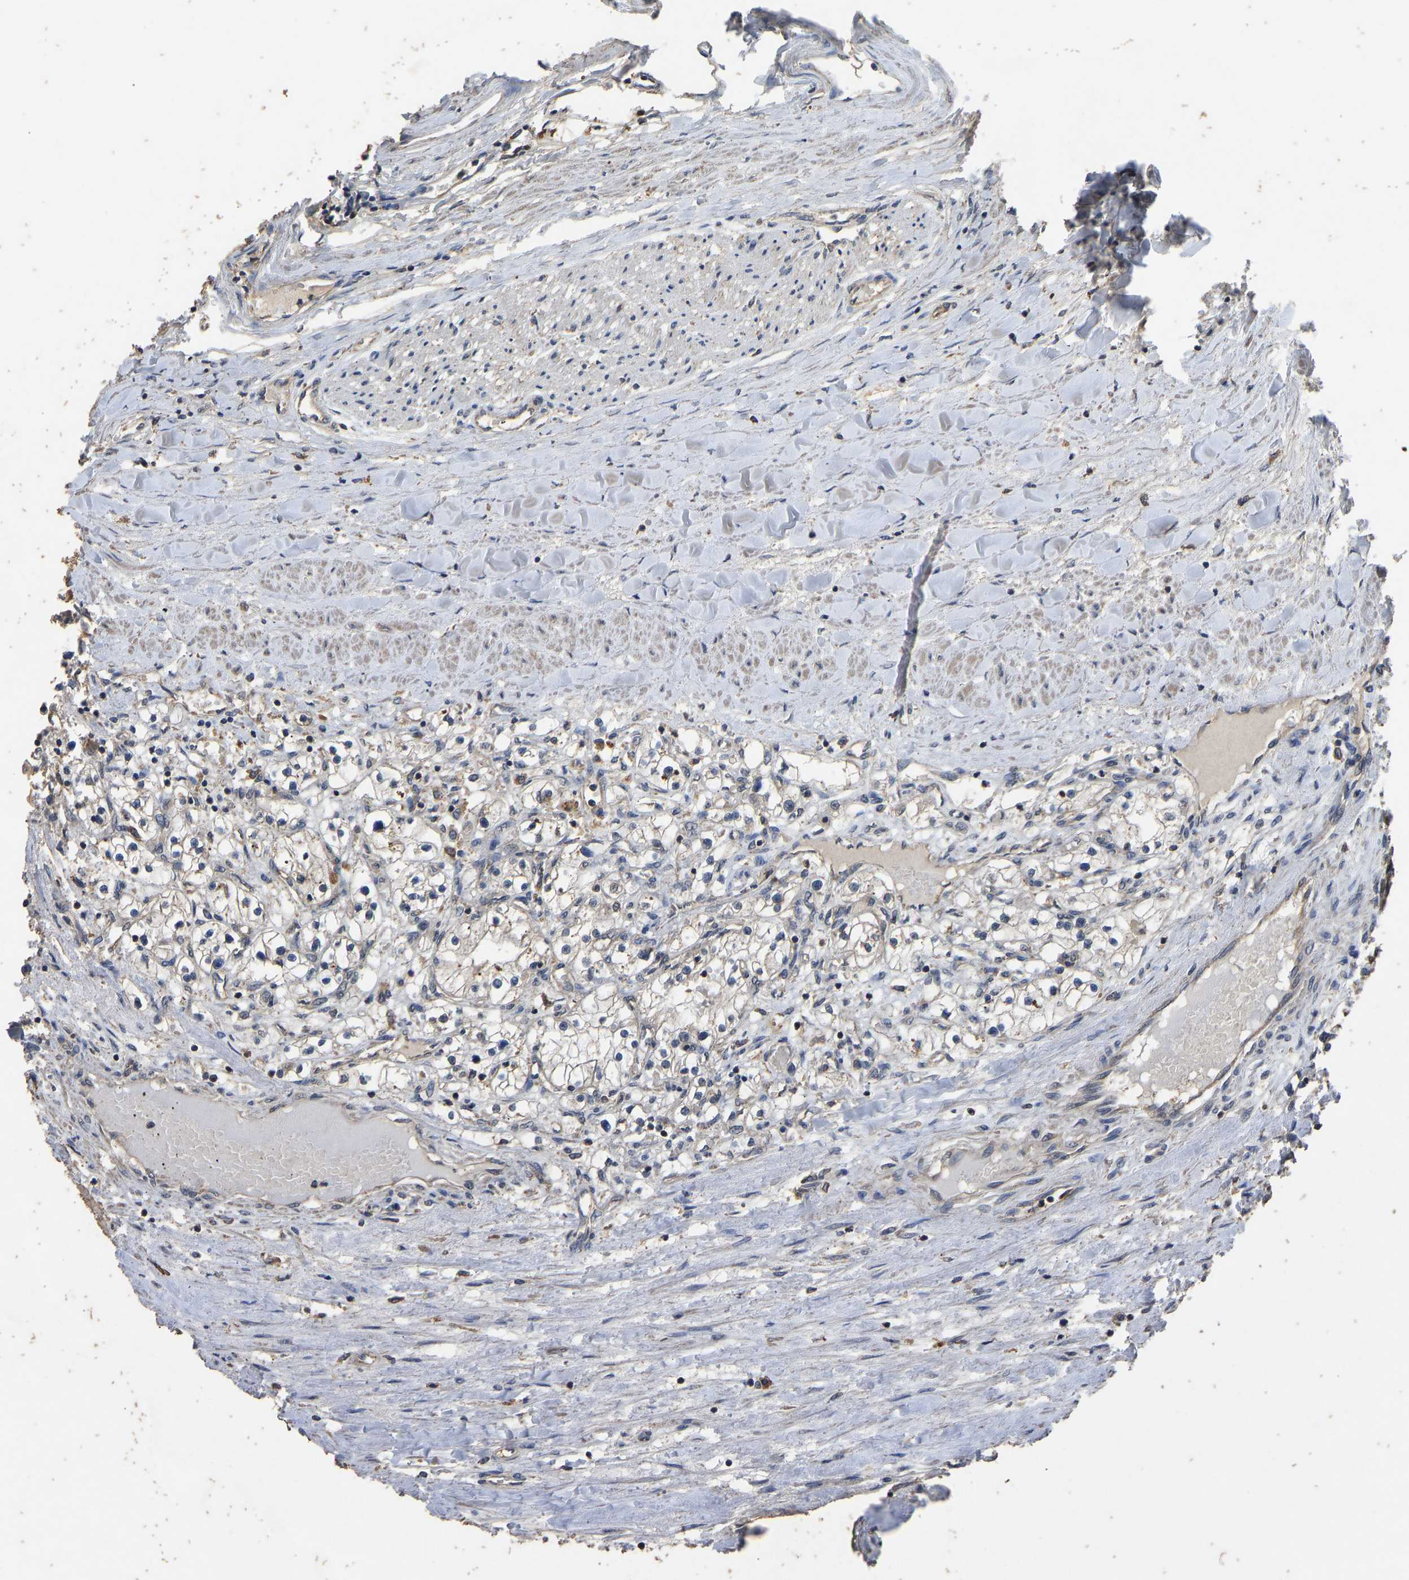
{"staining": {"intensity": "weak", "quantity": "<25%", "location": "cytoplasmic/membranous"}, "tissue": "renal cancer", "cell_type": "Tumor cells", "image_type": "cancer", "snomed": [{"axis": "morphology", "description": "Adenocarcinoma, NOS"}, {"axis": "topography", "description": "Kidney"}], "caption": "High magnification brightfield microscopy of adenocarcinoma (renal) stained with DAB (3,3'-diaminobenzidine) (brown) and counterstained with hematoxylin (blue): tumor cells show no significant staining.", "gene": "CIDEC", "patient": {"sex": "male", "age": 68}}